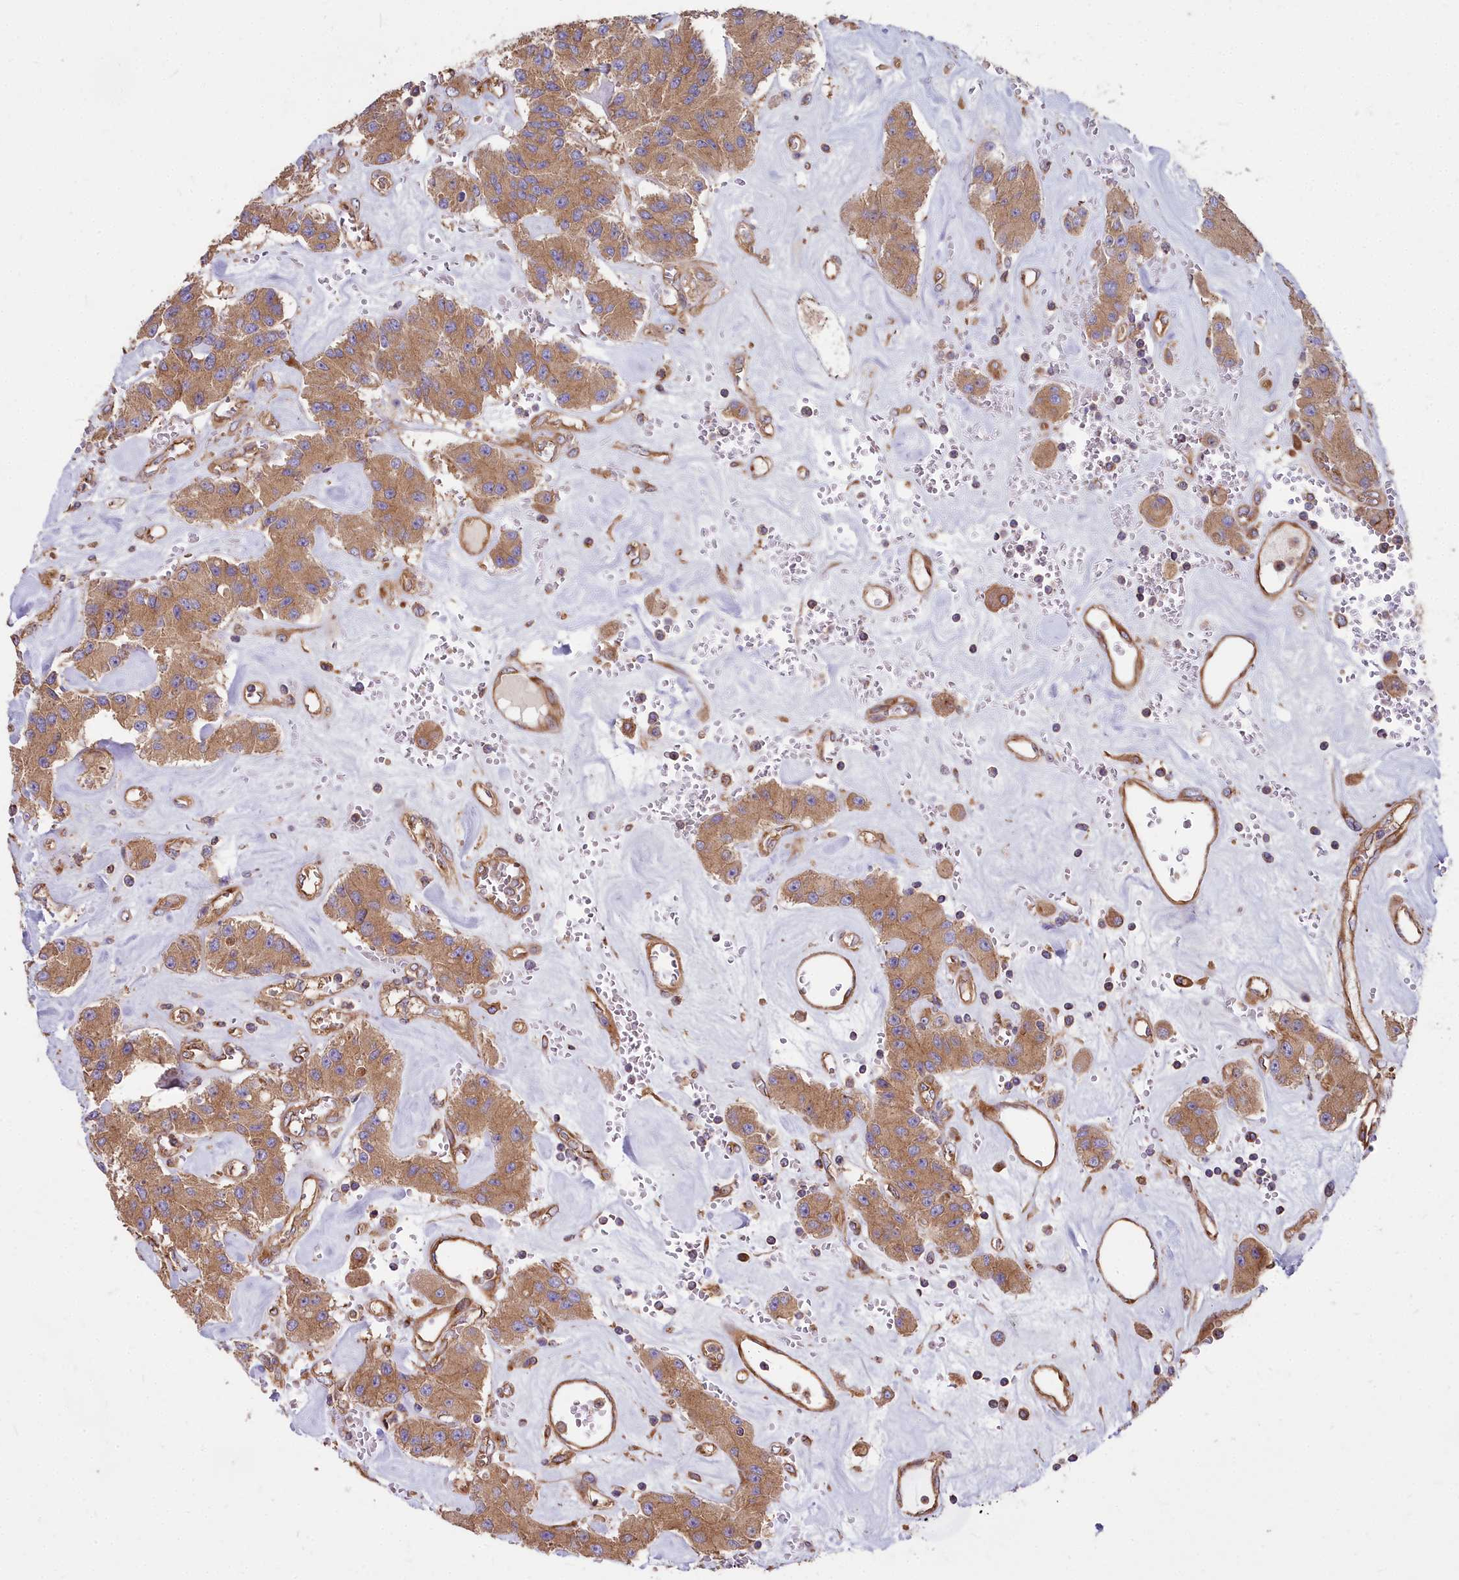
{"staining": {"intensity": "moderate", "quantity": ">75%", "location": "cytoplasmic/membranous"}, "tissue": "carcinoid", "cell_type": "Tumor cells", "image_type": "cancer", "snomed": [{"axis": "morphology", "description": "Carcinoid, malignant, NOS"}, {"axis": "topography", "description": "Pancreas"}], "caption": "DAB immunohistochemical staining of human malignant carcinoid reveals moderate cytoplasmic/membranous protein staining in approximately >75% of tumor cells. (DAB (3,3'-diaminobenzidine) IHC with brightfield microscopy, high magnification).", "gene": "DCTN3", "patient": {"sex": "male", "age": 41}}